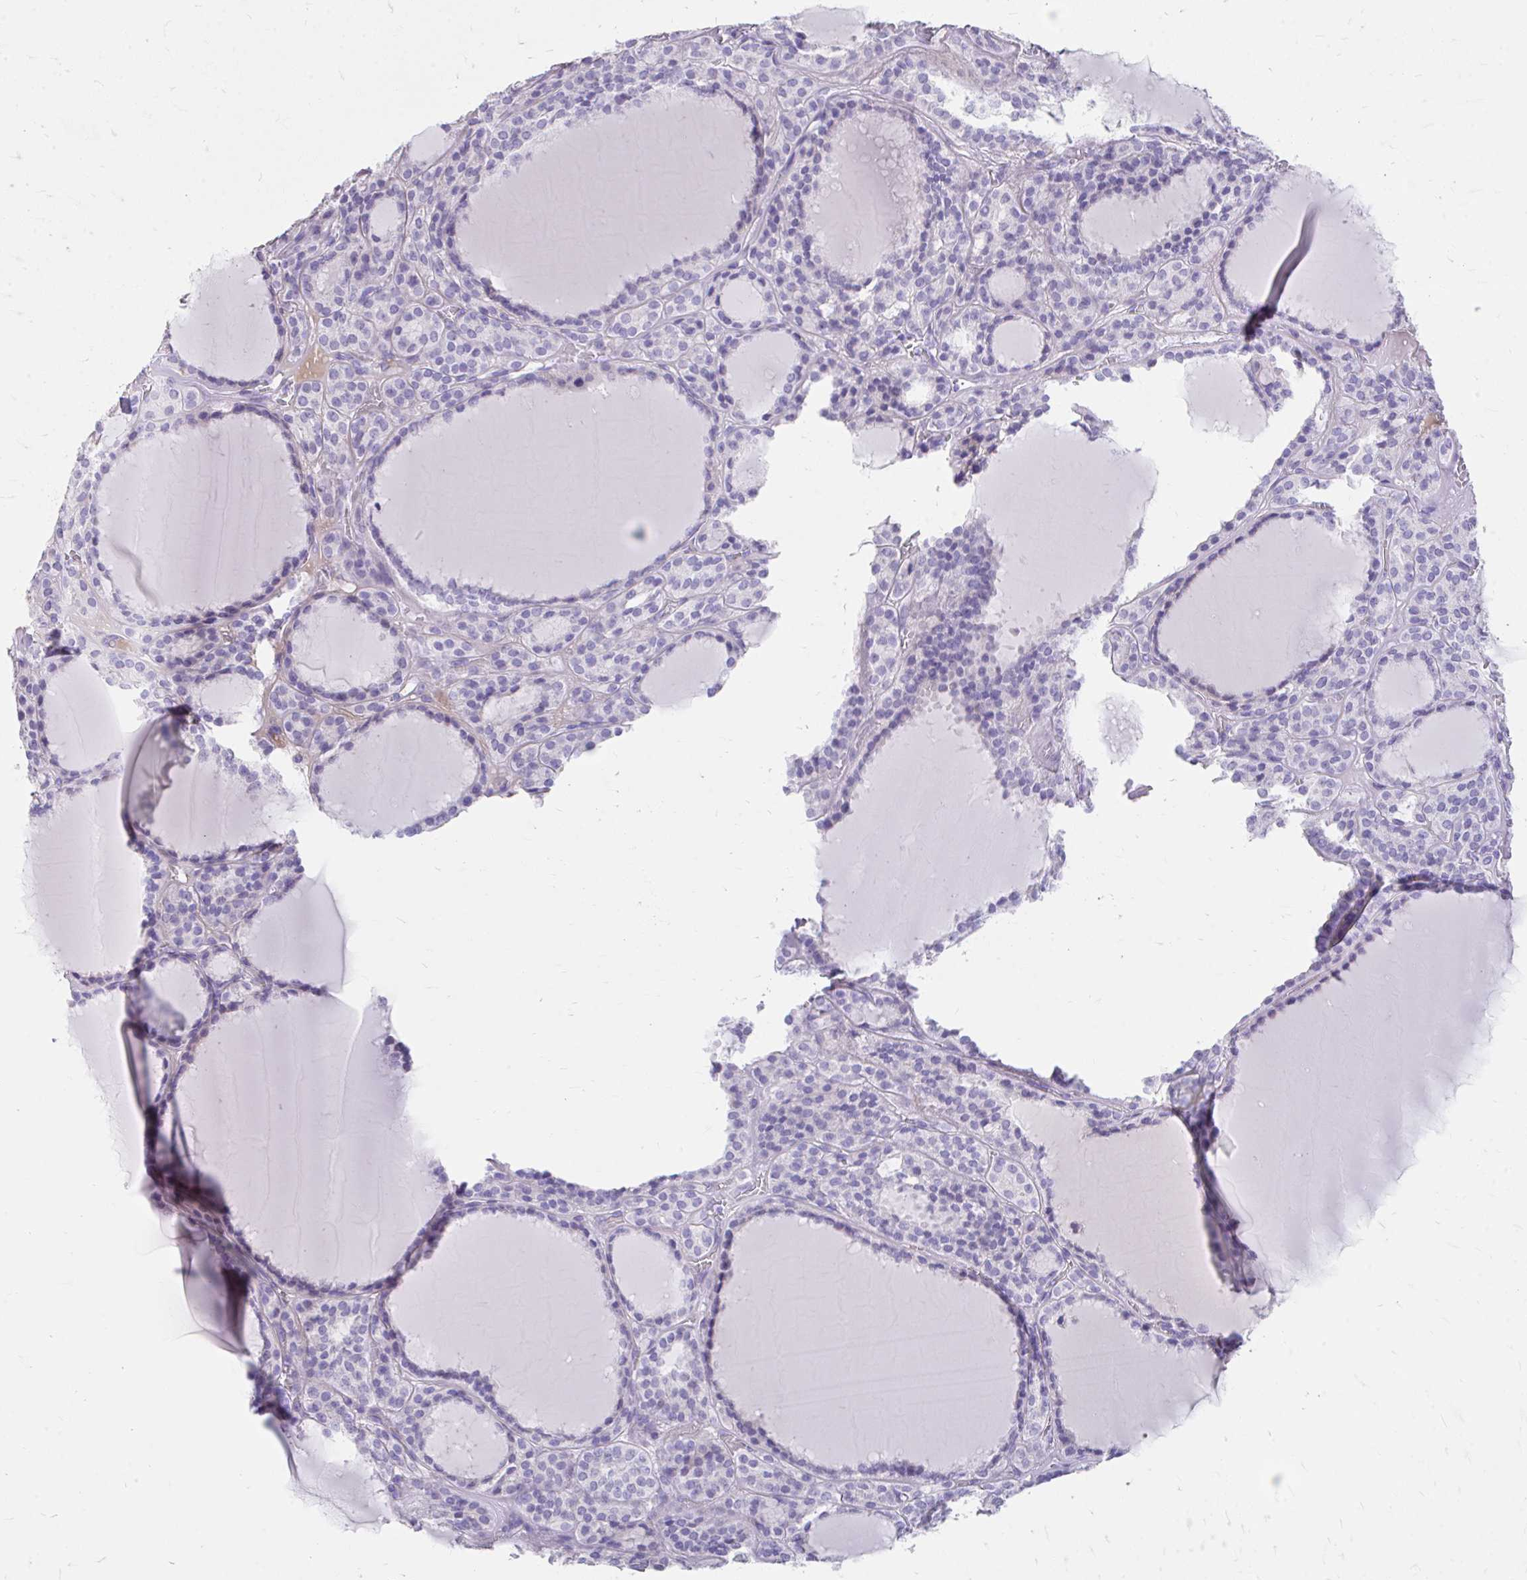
{"staining": {"intensity": "negative", "quantity": "none", "location": "none"}, "tissue": "thyroid cancer", "cell_type": "Tumor cells", "image_type": "cancer", "snomed": [{"axis": "morphology", "description": "Follicular adenoma carcinoma, NOS"}, {"axis": "topography", "description": "Thyroid gland"}], "caption": "Human thyroid cancer (follicular adenoma carcinoma) stained for a protein using immunohistochemistry (IHC) demonstrates no expression in tumor cells.", "gene": "CFH", "patient": {"sex": "female", "age": 63}}